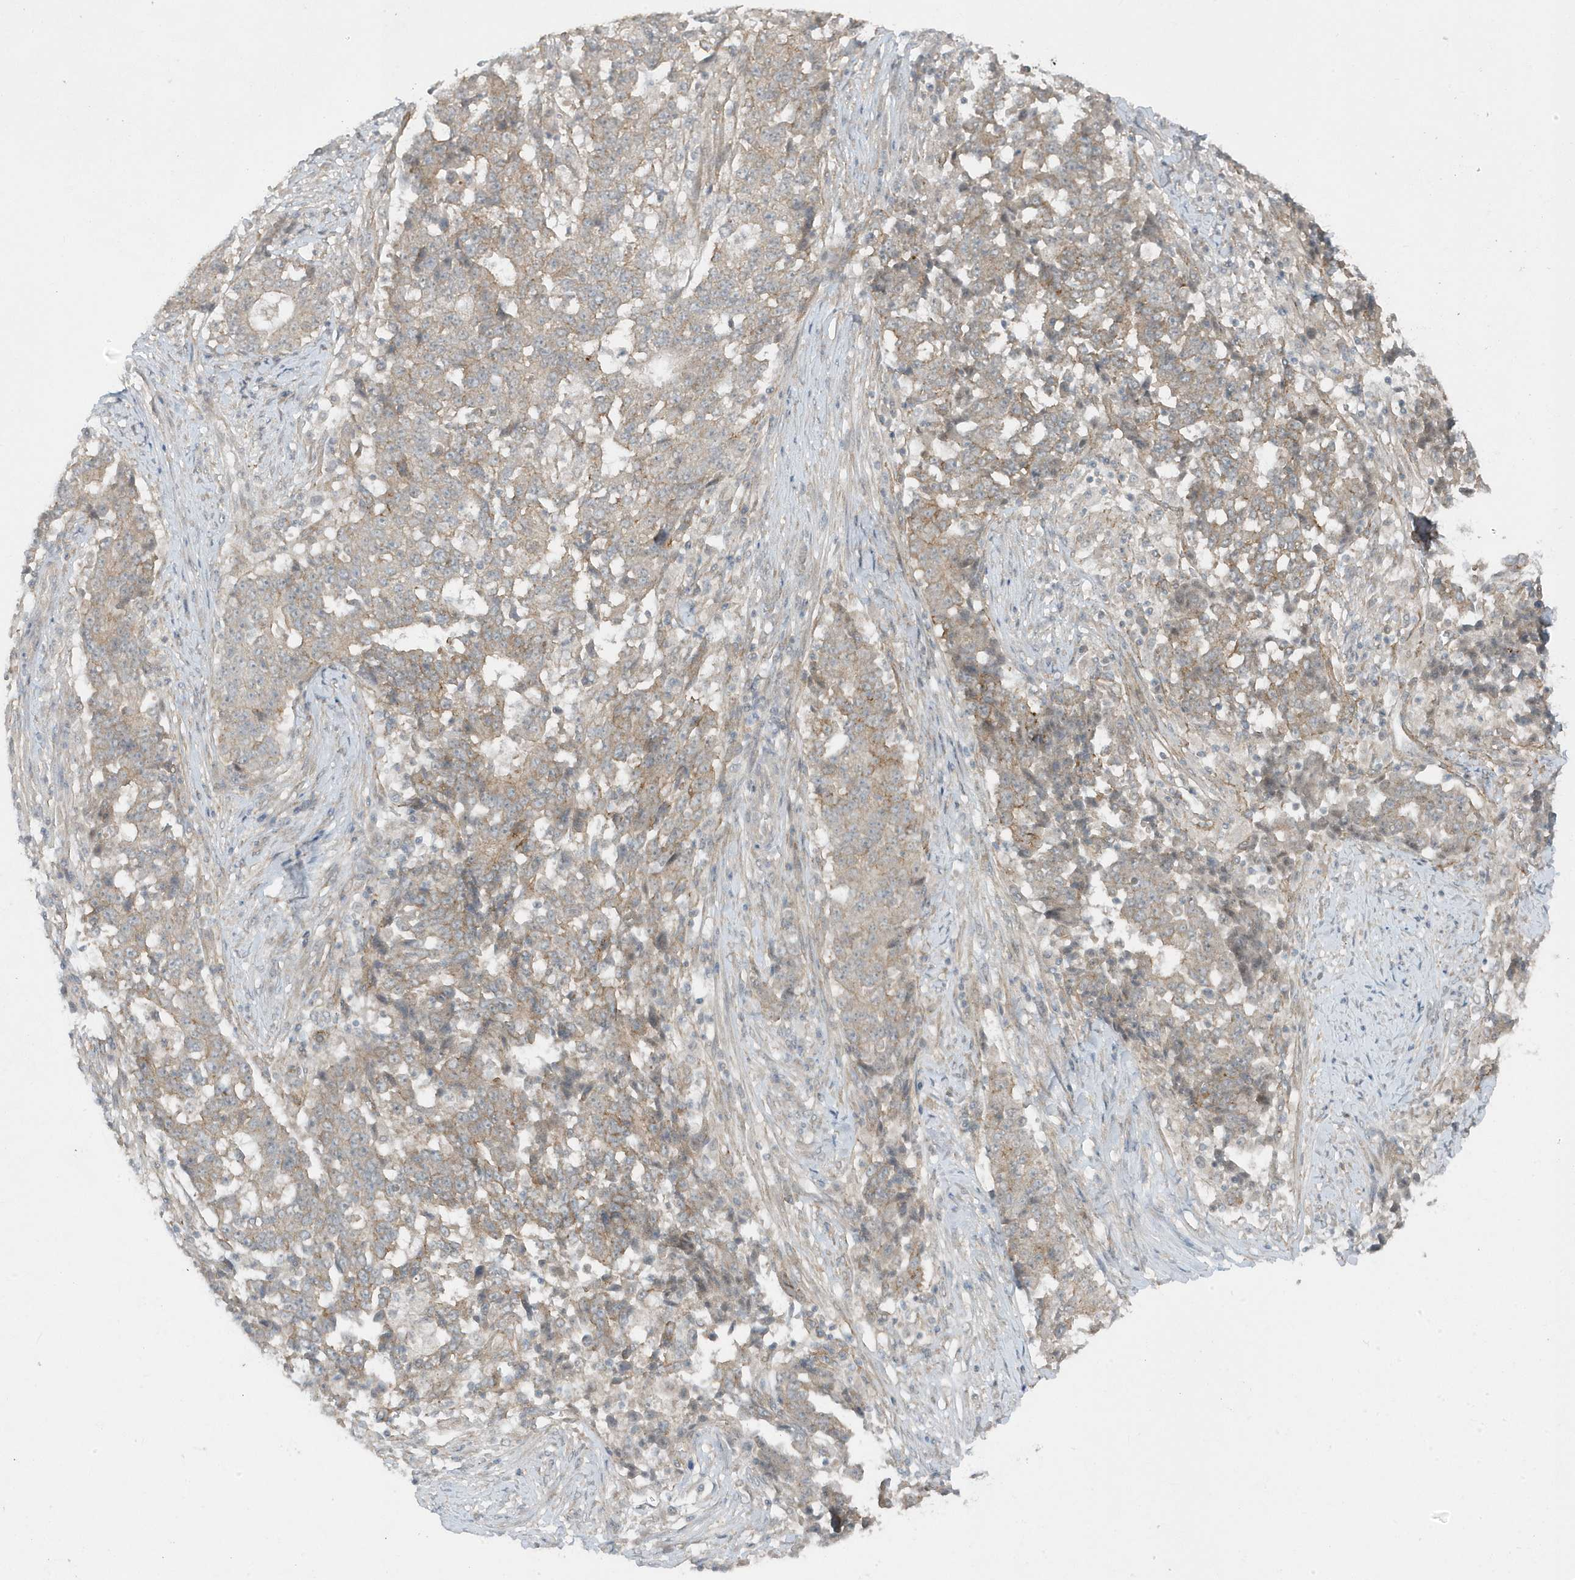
{"staining": {"intensity": "weak", "quantity": "<25%", "location": "cytoplasmic/membranous"}, "tissue": "stomach cancer", "cell_type": "Tumor cells", "image_type": "cancer", "snomed": [{"axis": "morphology", "description": "Adenocarcinoma, NOS"}, {"axis": "topography", "description": "Stomach"}], "caption": "The histopathology image shows no significant positivity in tumor cells of stomach adenocarcinoma. (Stains: DAB immunohistochemistry with hematoxylin counter stain, Microscopy: brightfield microscopy at high magnification).", "gene": "PARD3B", "patient": {"sex": "male", "age": 59}}